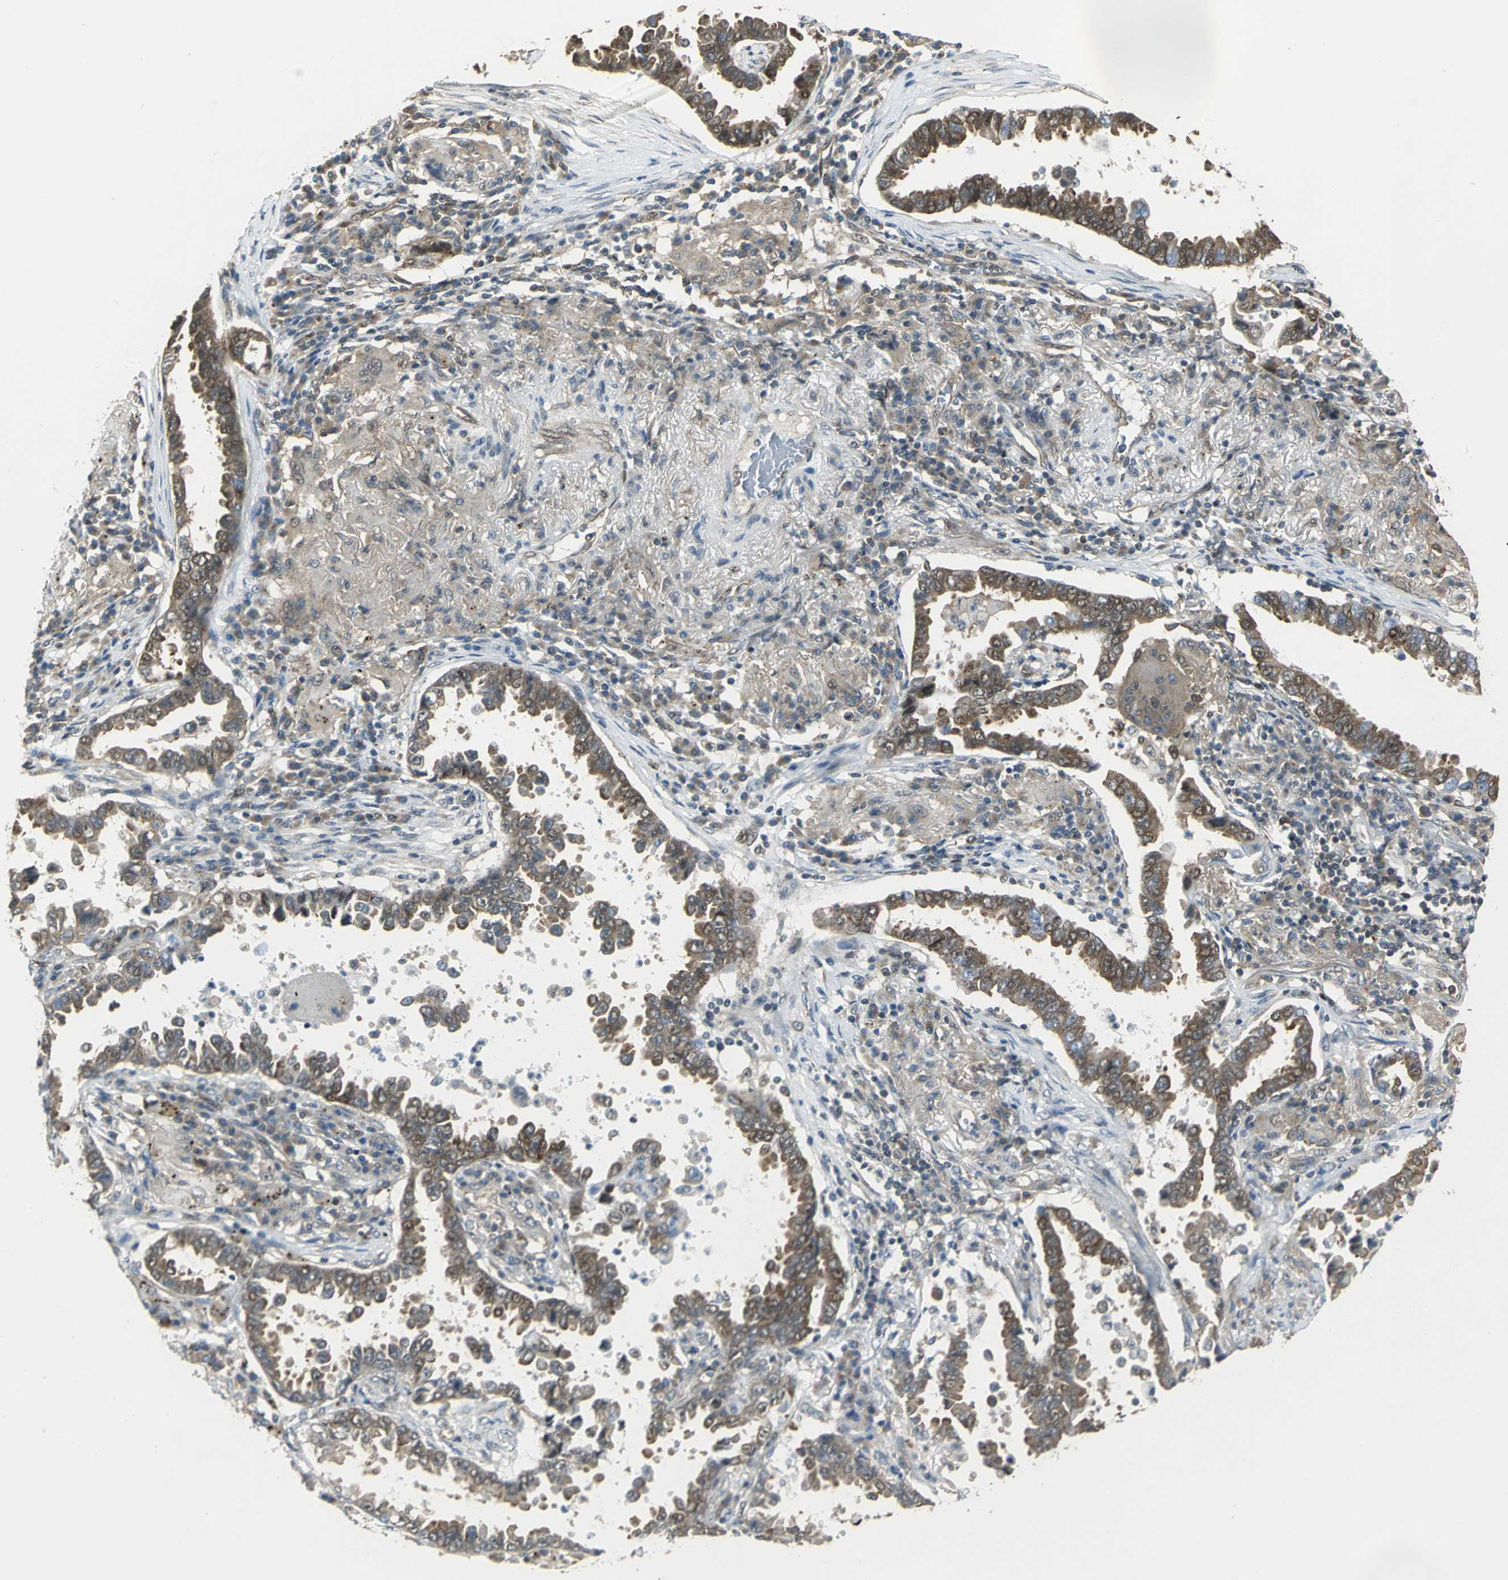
{"staining": {"intensity": "weak", "quantity": "25%-75%", "location": "cytoplasmic/membranous"}, "tissue": "lung cancer", "cell_type": "Tumor cells", "image_type": "cancer", "snomed": [{"axis": "morphology", "description": "Normal tissue, NOS"}, {"axis": "morphology", "description": "Inflammation, NOS"}, {"axis": "morphology", "description": "Adenocarcinoma, NOS"}, {"axis": "topography", "description": "Lung"}], "caption": "DAB immunohistochemical staining of adenocarcinoma (lung) demonstrates weak cytoplasmic/membranous protein expression in about 25%-75% of tumor cells.", "gene": "DDX5", "patient": {"sex": "female", "age": 64}}